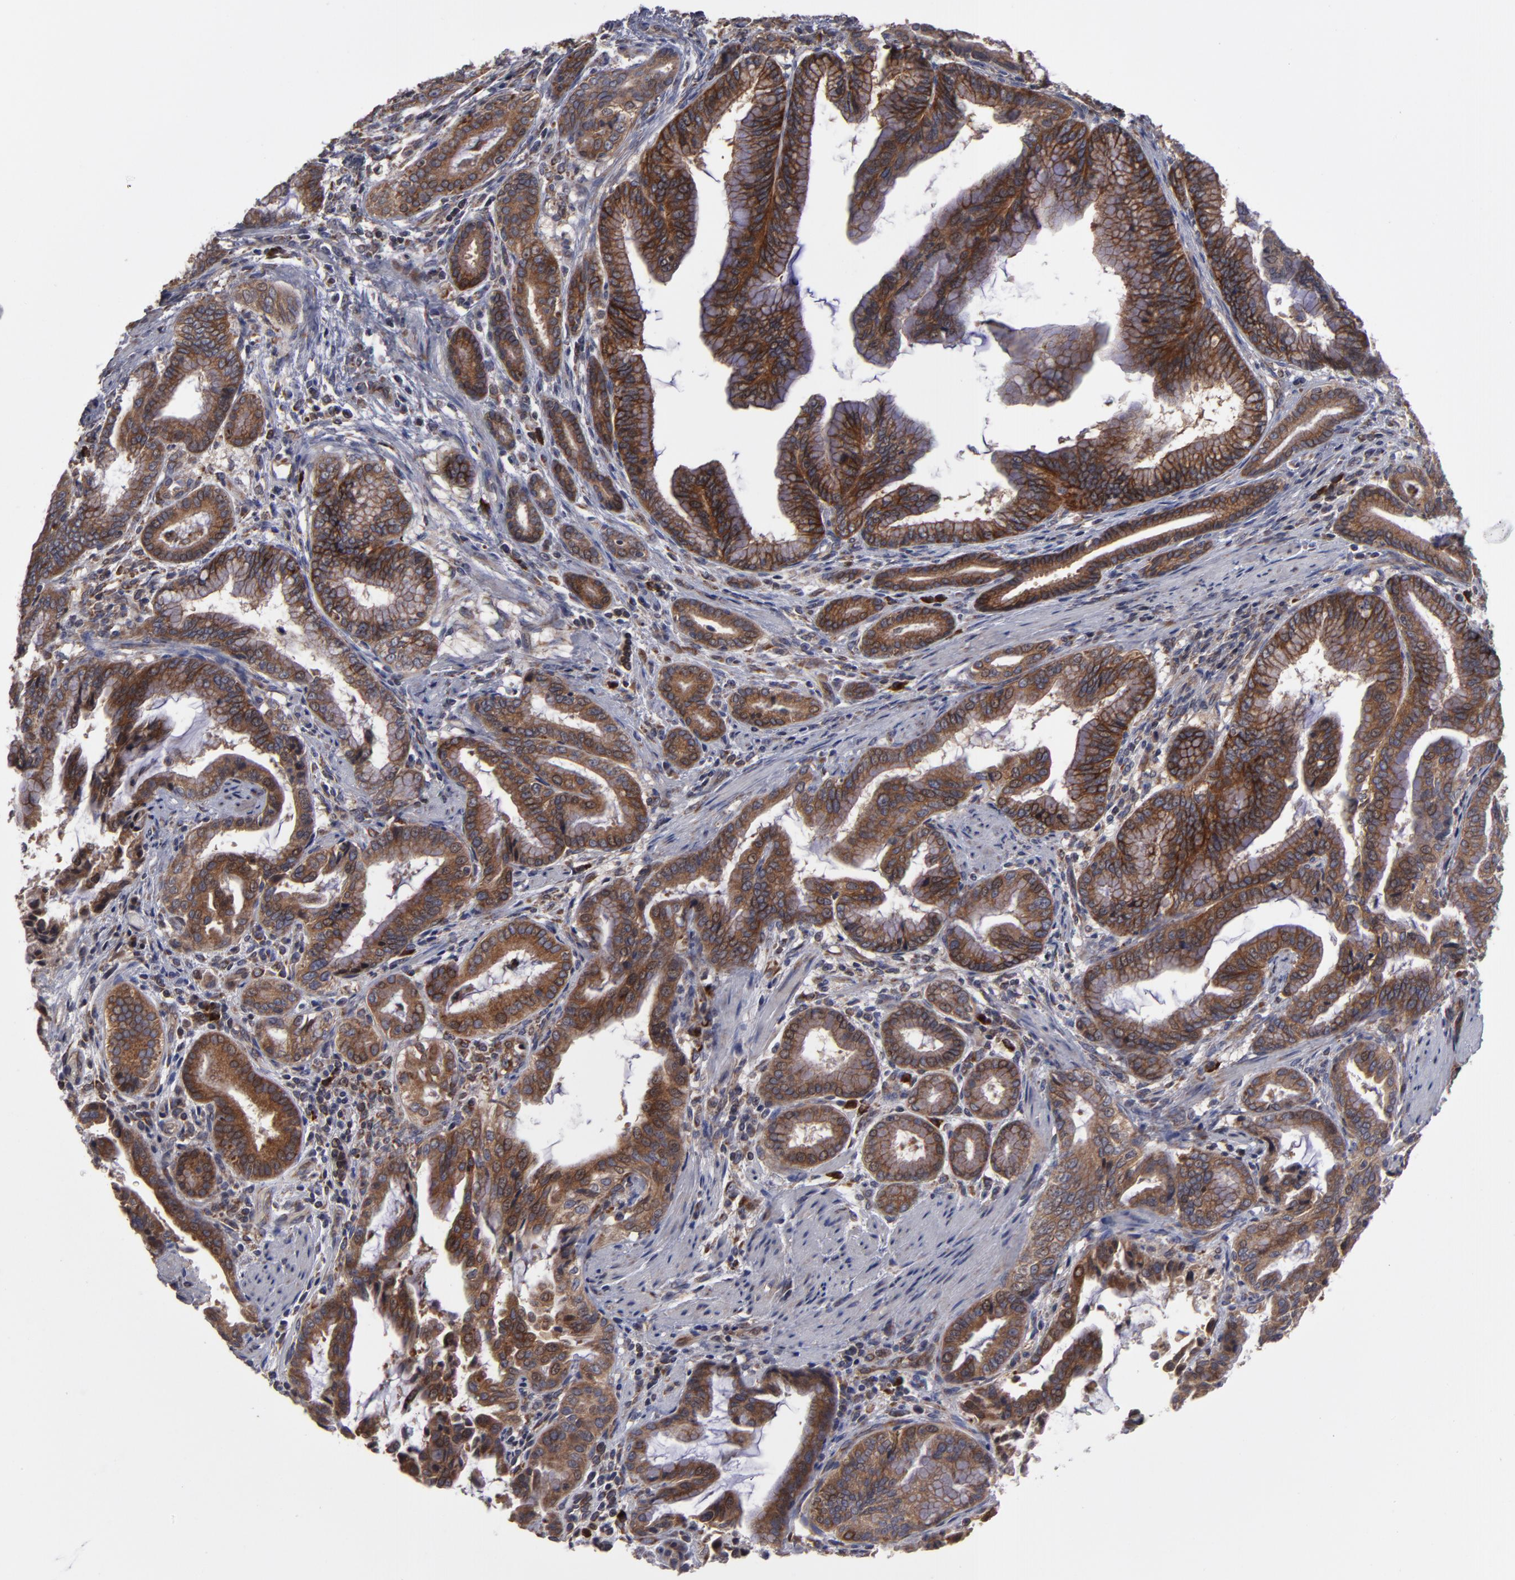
{"staining": {"intensity": "moderate", "quantity": ">75%", "location": "cytoplasmic/membranous"}, "tissue": "pancreatic cancer", "cell_type": "Tumor cells", "image_type": "cancer", "snomed": [{"axis": "morphology", "description": "Adenocarcinoma, NOS"}, {"axis": "topography", "description": "Pancreas"}], "caption": "The image shows a brown stain indicating the presence of a protein in the cytoplasmic/membranous of tumor cells in pancreatic cancer (adenocarcinoma).", "gene": "SND1", "patient": {"sex": "female", "age": 64}}